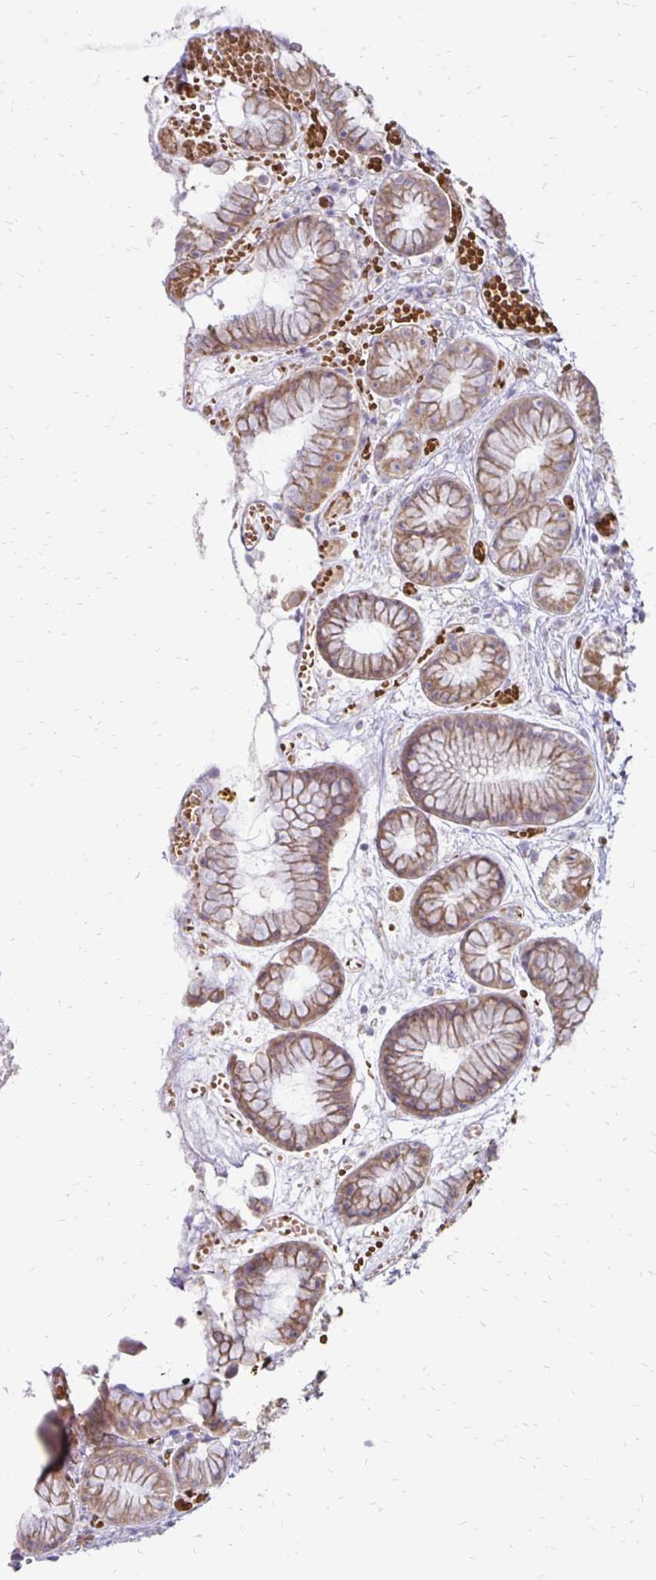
{"staining": {"intensity": "moderate", "quantity": "25%-75%", "location": "cytoplasmic/membranous"}, "tissue": "stomach", "cell_type": "Glandular cells", "image_type": "normal", "snomed": [{"axis": "morphology", "description": "Normal tissue, NOS"}, {"axis": "topography", "description": "Smooth muscle"}, {"axis": "topography", "description": "Stomach"}], "caption": "This is a histology image of immunohistochemistry (IHC) staining of unremarkable stomach, which shows moderate expression in the cytoplasmic/membranous of glandular cells.", "gene": "FN3K", "patient": {"sex": "male", "age": 70}}